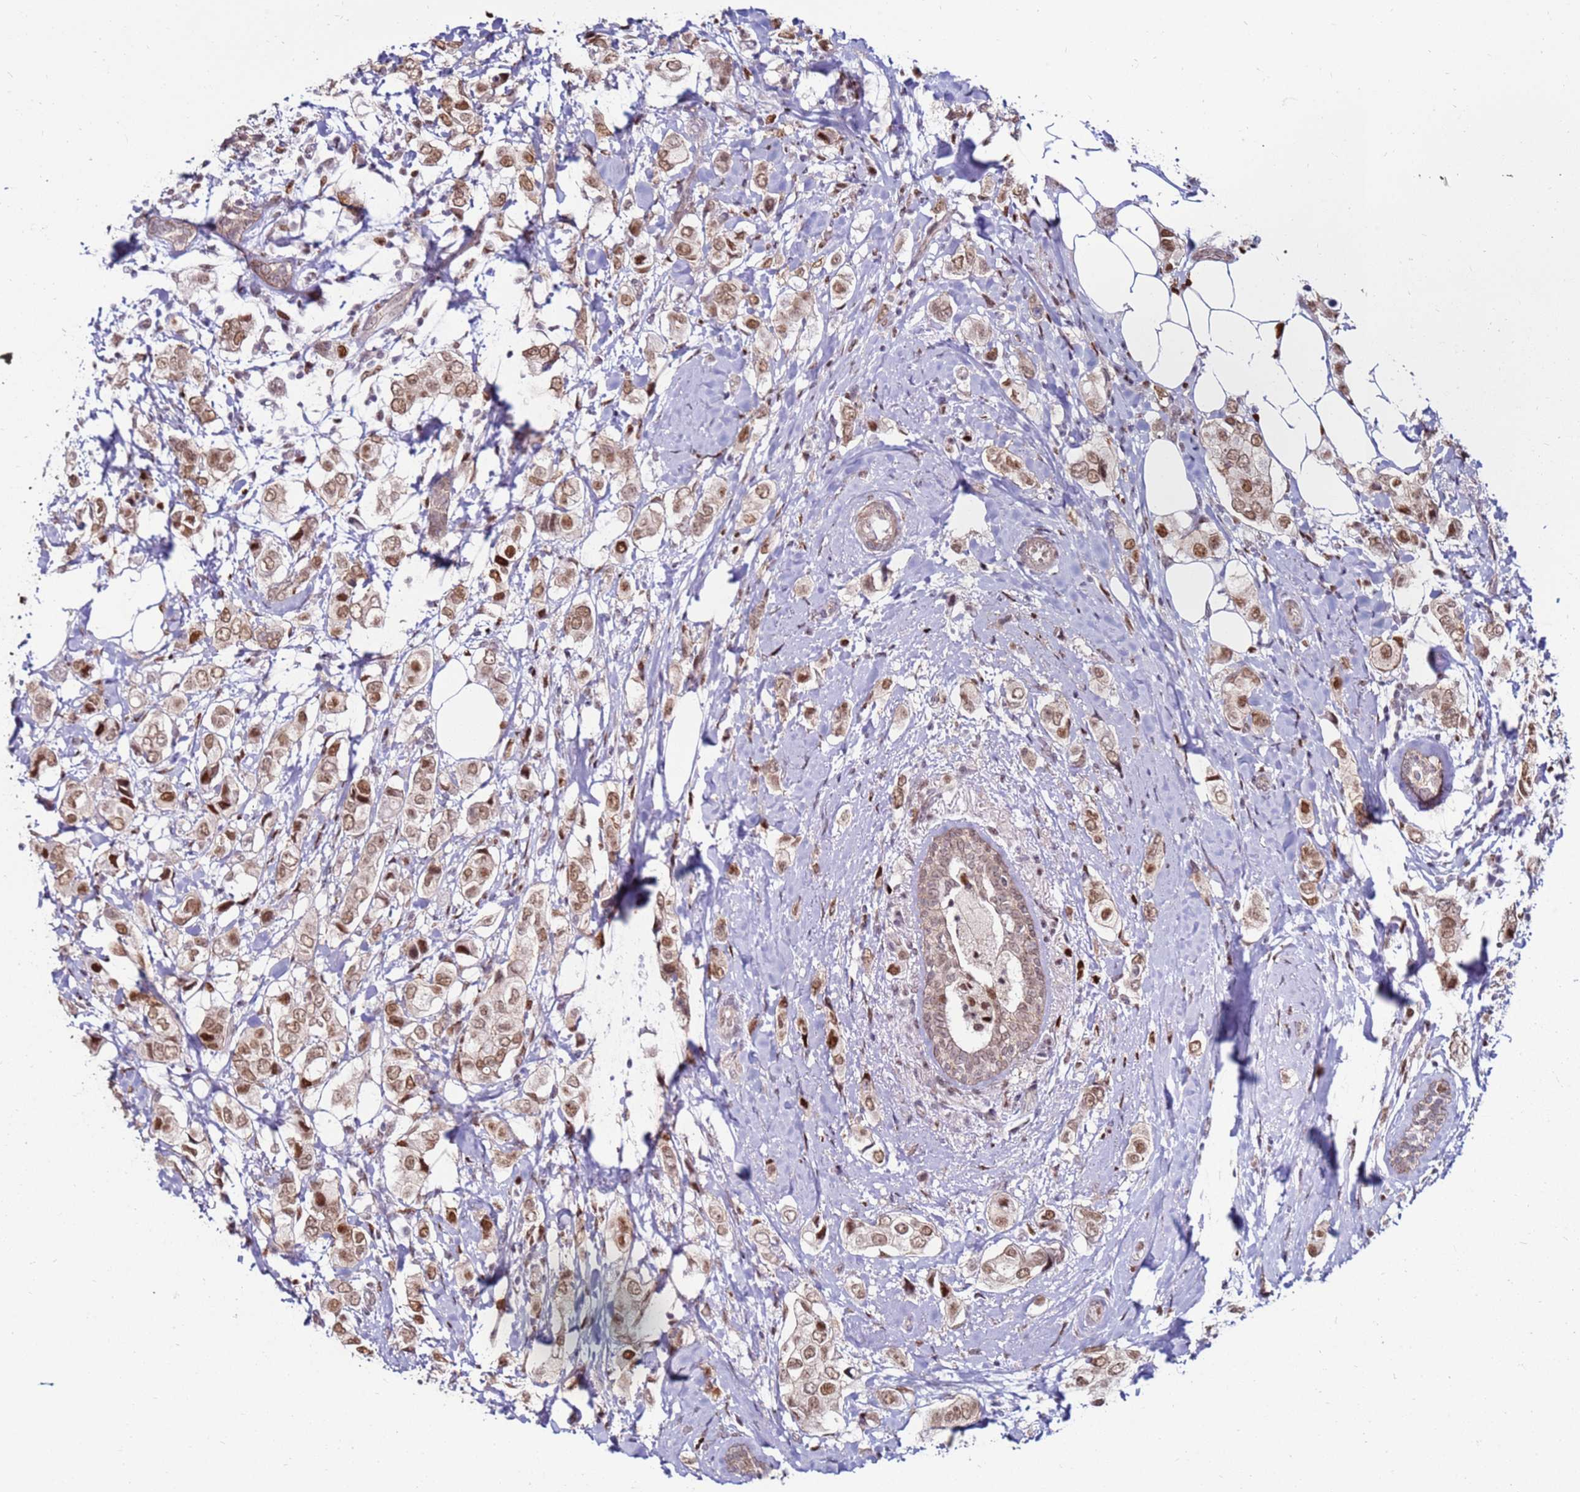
{"staining": {"intensity": "moderate", "quantity": ">75%", "location": "nuclear"}, "tissue": "breast cancer", "cell_type": "Tumor cells", "image_type": "cancer", "snomed": [{"axis": "morphology", "description": "Lobular carcinoma"}, {"axis": "topography", "description": "Breast"}], "caption": "A micrograph of human breast cancer stained for a protein displays moderate nuclear brown staining in tumor cells.", "gene": "KPNA4", "patient": {"sex": "female", "age": 51}}